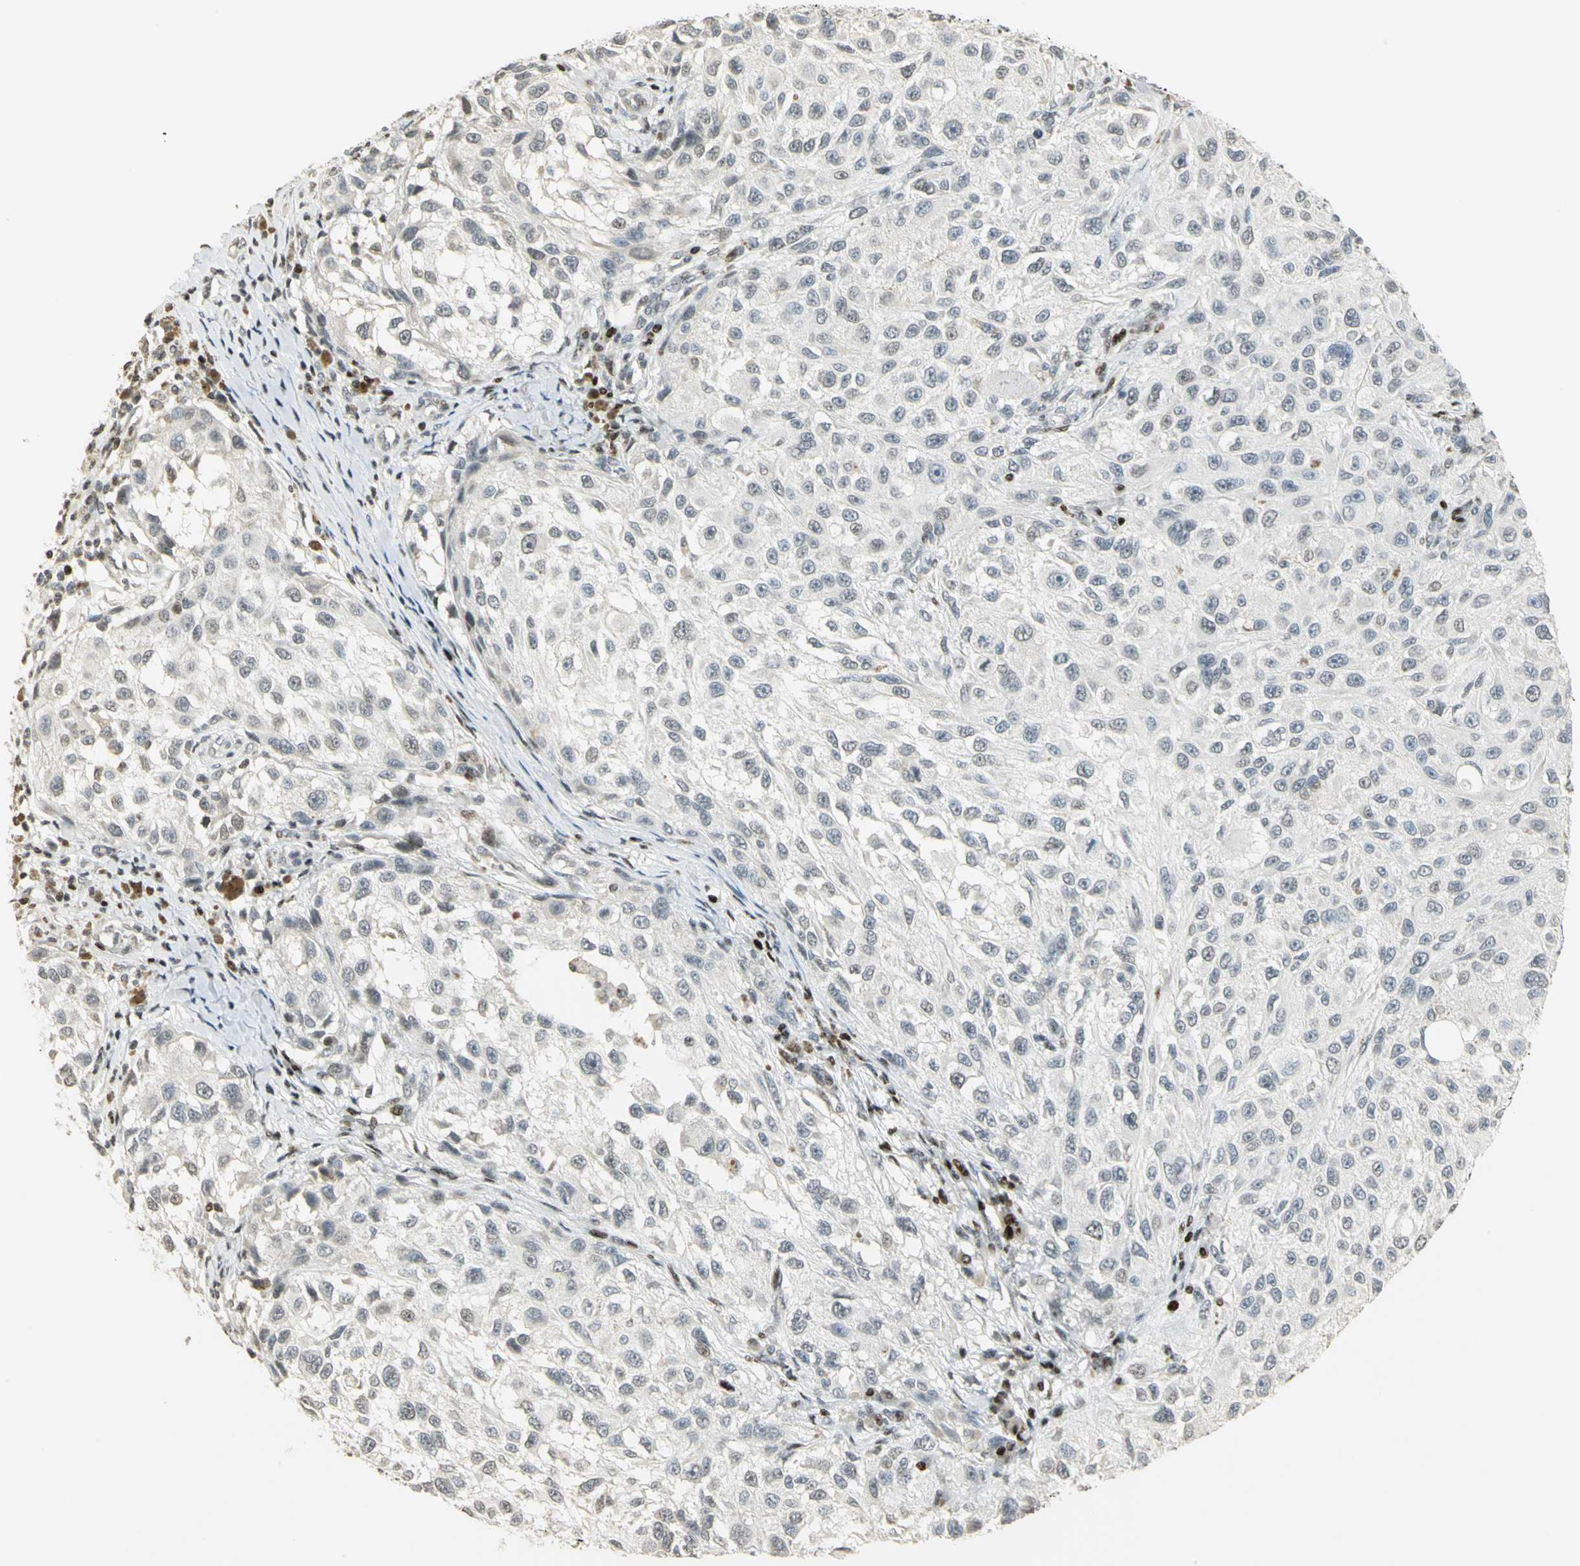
{"staining": {"intensity": "weak", "quantity": "<25%", "location": "nuclear"}, "tissue": "melanoma", "cell_type": "Tumor cells", "image_type": "cancer", "snomed": [{"axis": "morphology", "description": "Necrosis, NOS"}, {"axis": "morphology", "description": "Malignant melanoma, NOS"}, {"axis": "topography", "description": "Skin"}], "caption": "High magnification brightfield microscopy of melanoma stained with DAB (brown) and counterstained with hematoxylin (blue): tumor cells show no significant positivity.", "gene": "KDM1A", "patient": {"sex": "female", "age": 87}}